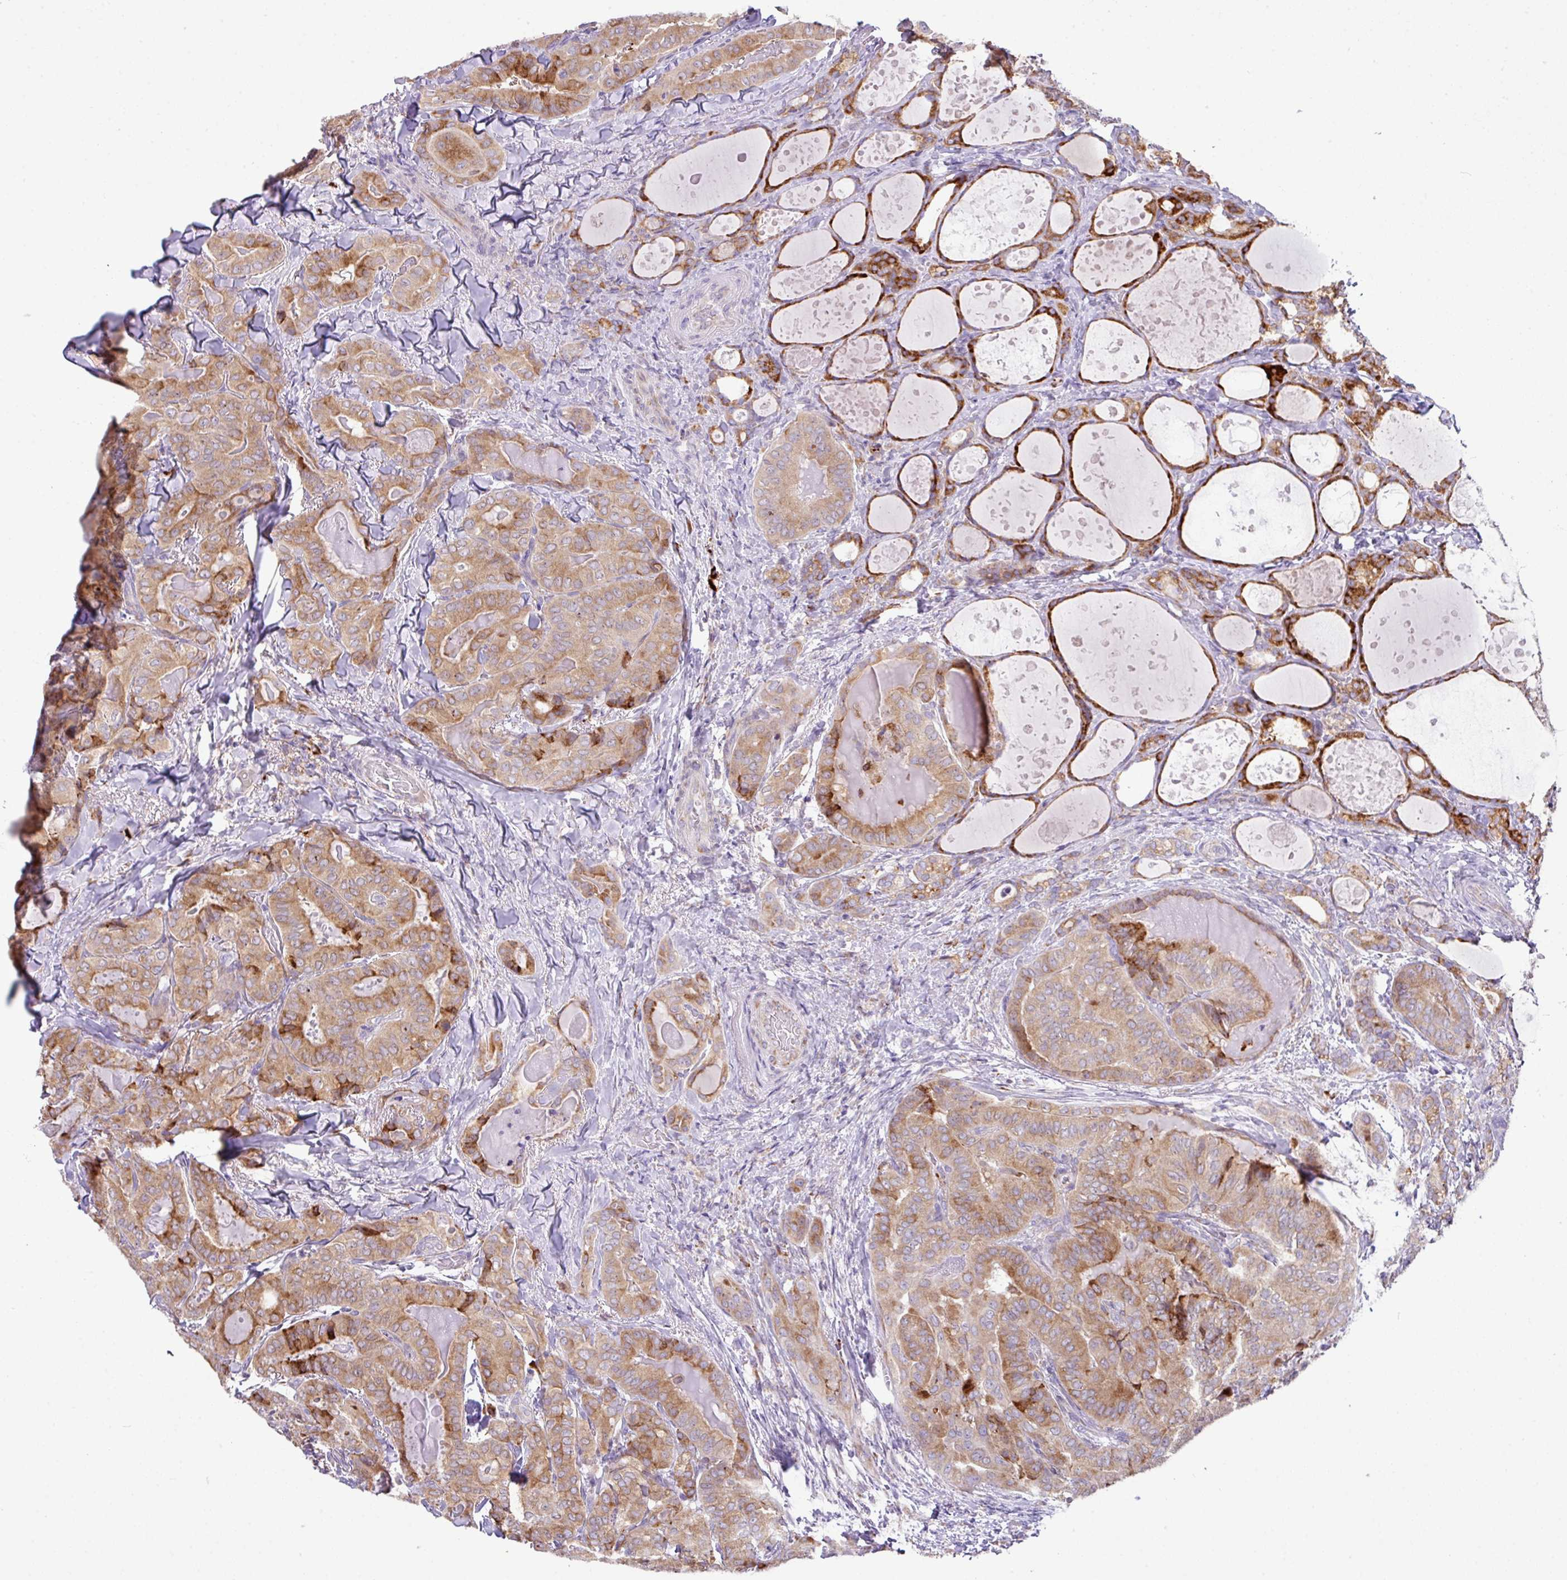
{"staining": {"intensity": "moderate", "quantity": ">75%", "location": "cytoplasmic/membranous"}, "tissue": "thyroid cancer", "cell_type": "Tumor cells", "image_type": "cancer", "snomed": [{"axis": "morphology", "description": "Papillary adenocarcinoma, NOS"}, {"axis": "topography", "description": "Thyroid gland"}], "caption": "Immunohistochemistry micrograph of neoplastic tissue: human thyroid cancer stained using IHC demonstrates medium levels of moderate protein expression localized specifically in the cytoplasmic/membranous of tumor cells, appearing as a cytoplasmic/membranous brown color.", "gene": "RGS21", "patient": {"sex": "female", "age": 68}}